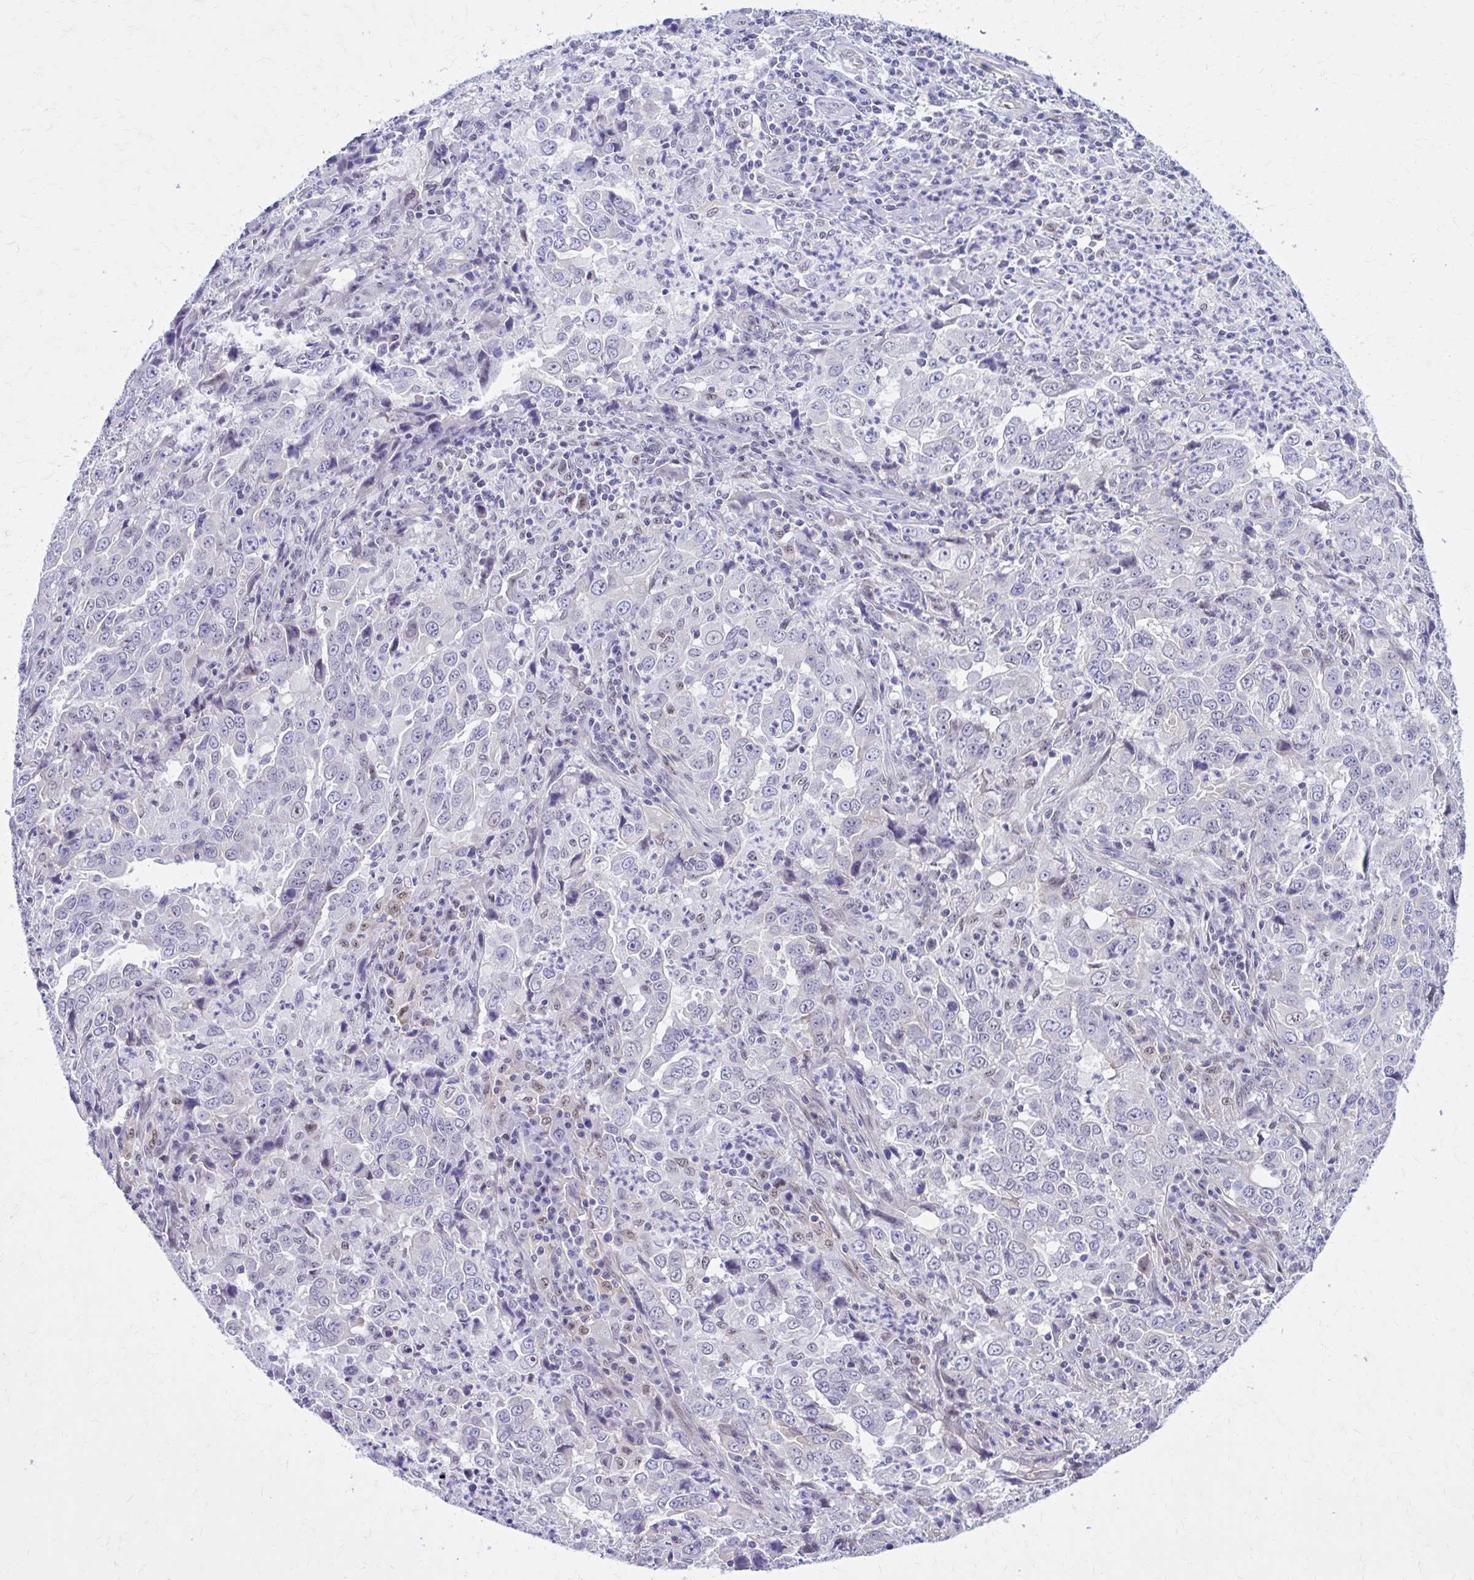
{"staining": {"intensity": "negative", "quantity": "none", "location": "none"}, "tissue": "lung cancer", "cell_type": "Tumor cells", "image_type": "cancer", "snomed": [{"axis": "morphology", "description": "Adenocarcinoma, NOS"}, {"axis": "topography", "description": "Lung"}], "caption": "Lung adenocarcinoma was stained to show a protein in brown. There is no significant expression in tumor cells.", "gene": "RASL11B", "patient": {"sex": "male", "age": 67}}